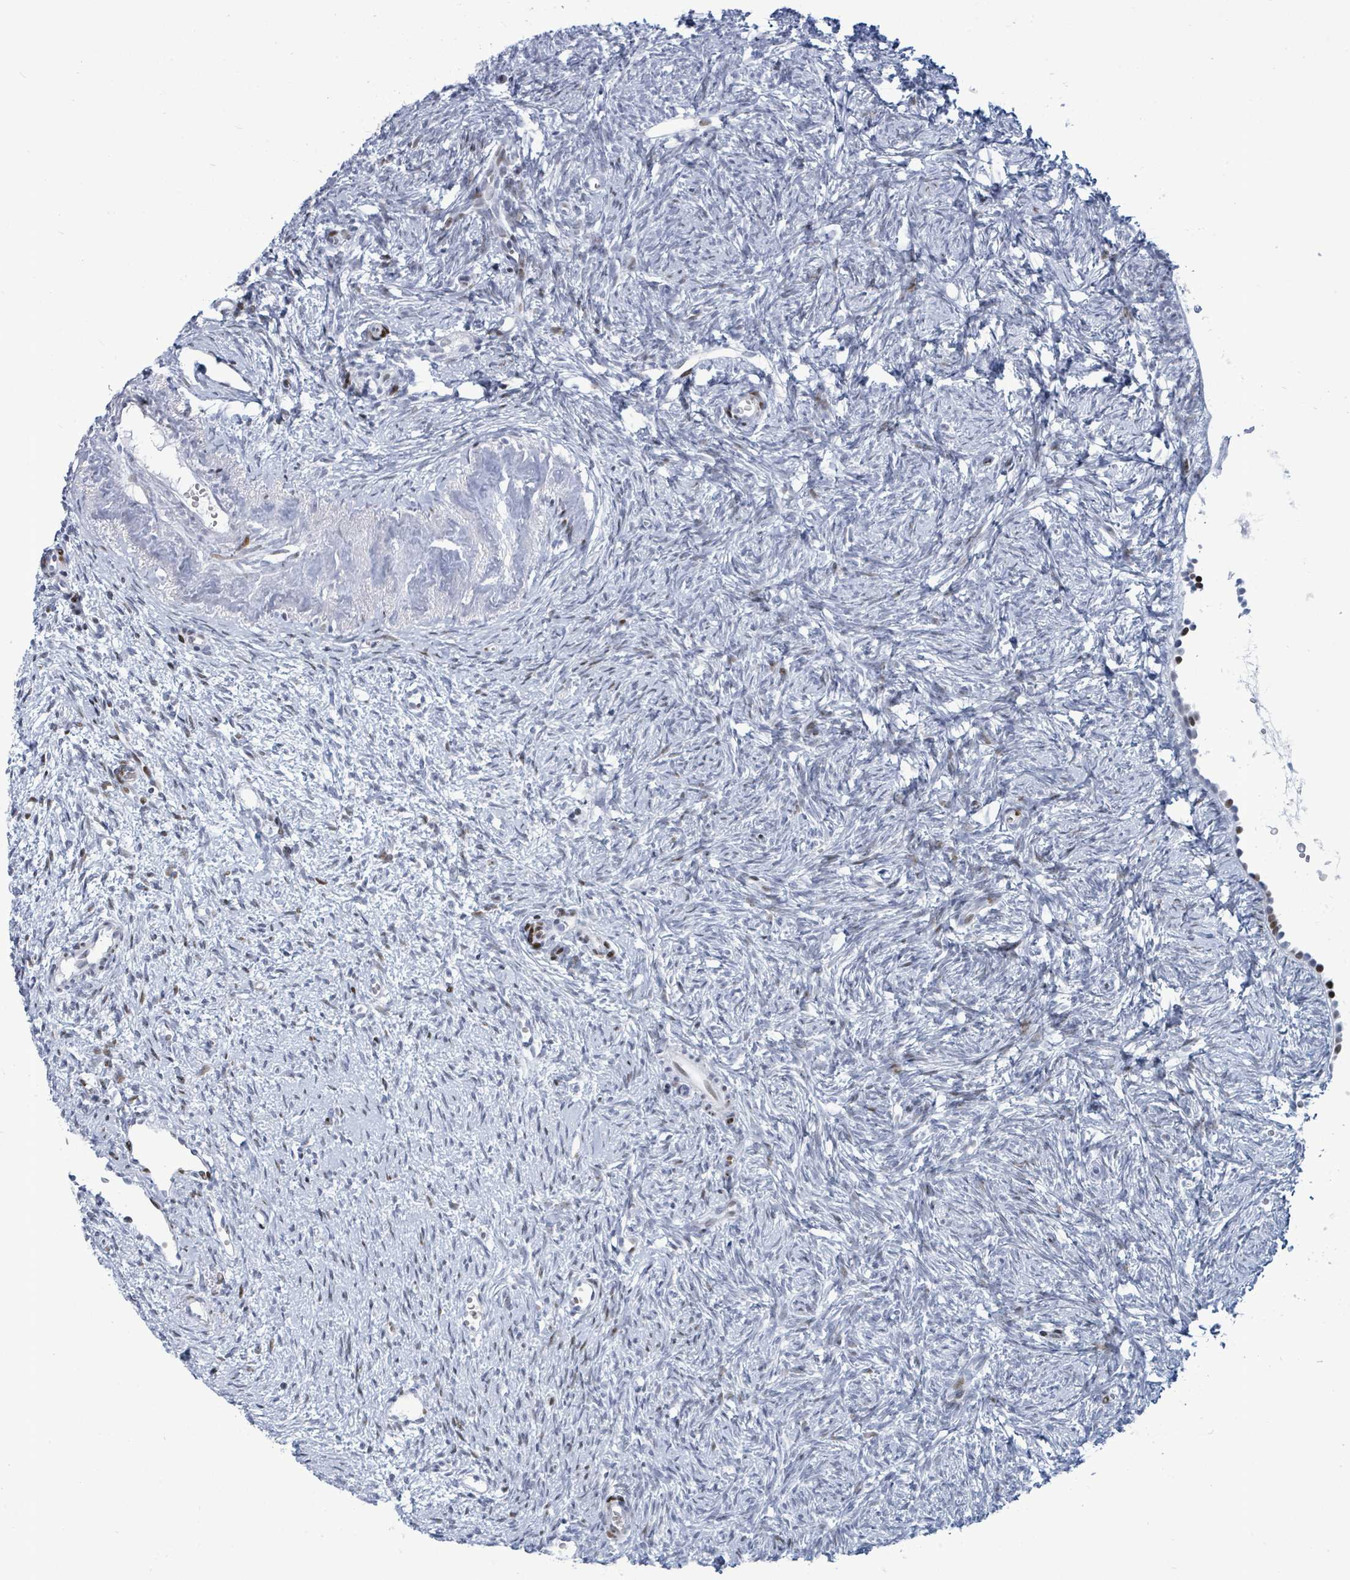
{"staining": {"intensity": "weak", "quantity": "<25%", "location": "nuclear"}, "tissue": "ovary", "cell_type": "Ovarian stroma cells", "image_type": "normal", "snomed": [{"axis": "morphology", "description": "Normal tissue, NOS"}, {"axis": "topography", "description": "Ovary"}], "caption": "Human ovary stained for a protein using immunohistochemistry reveals no positivity in ovarian stroma cells.", "gene": "MALL", "patient": {"sex": "female", "age": 51}}